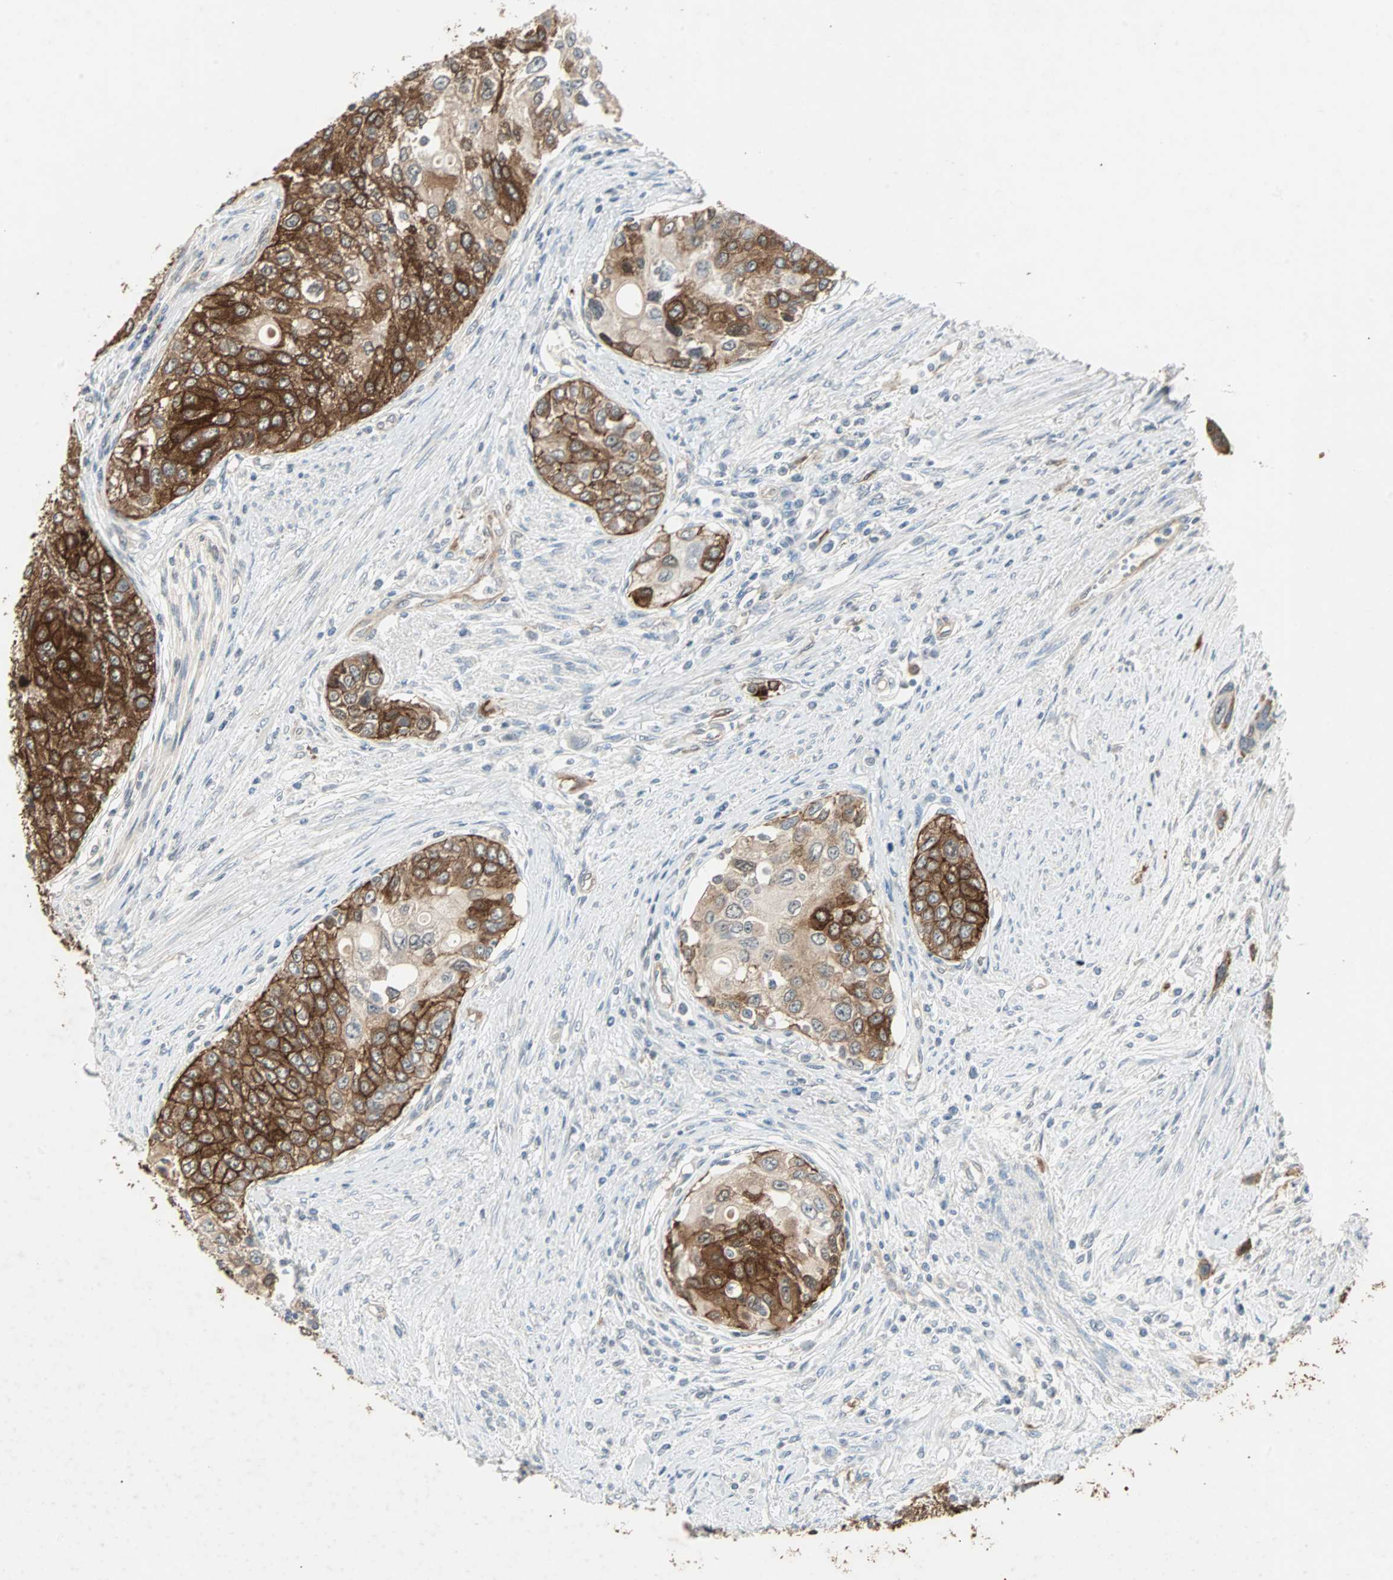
{"staining": {"intensity": "strong", "quantity": ">75%", "location": "cytoplasmic/membranous"}, "tissue": "urothelial cancer", "cell_type": "Tumor cells", "image_type": "cancer", "snomed": [{"axis": "morphology", "description": "Urothelial carcinoma, High grade"}, {"axis": "topography", "description": "Urinary bladder"}], "caption": "Immunohistochemistry (IHC) of urothelial cancer reveals high levels of strong cytoplasmic/membranous expression in approximately >75% of tumor cells.", "gene": "CMC2", "patient": {"sex": "female", "age": 56}}